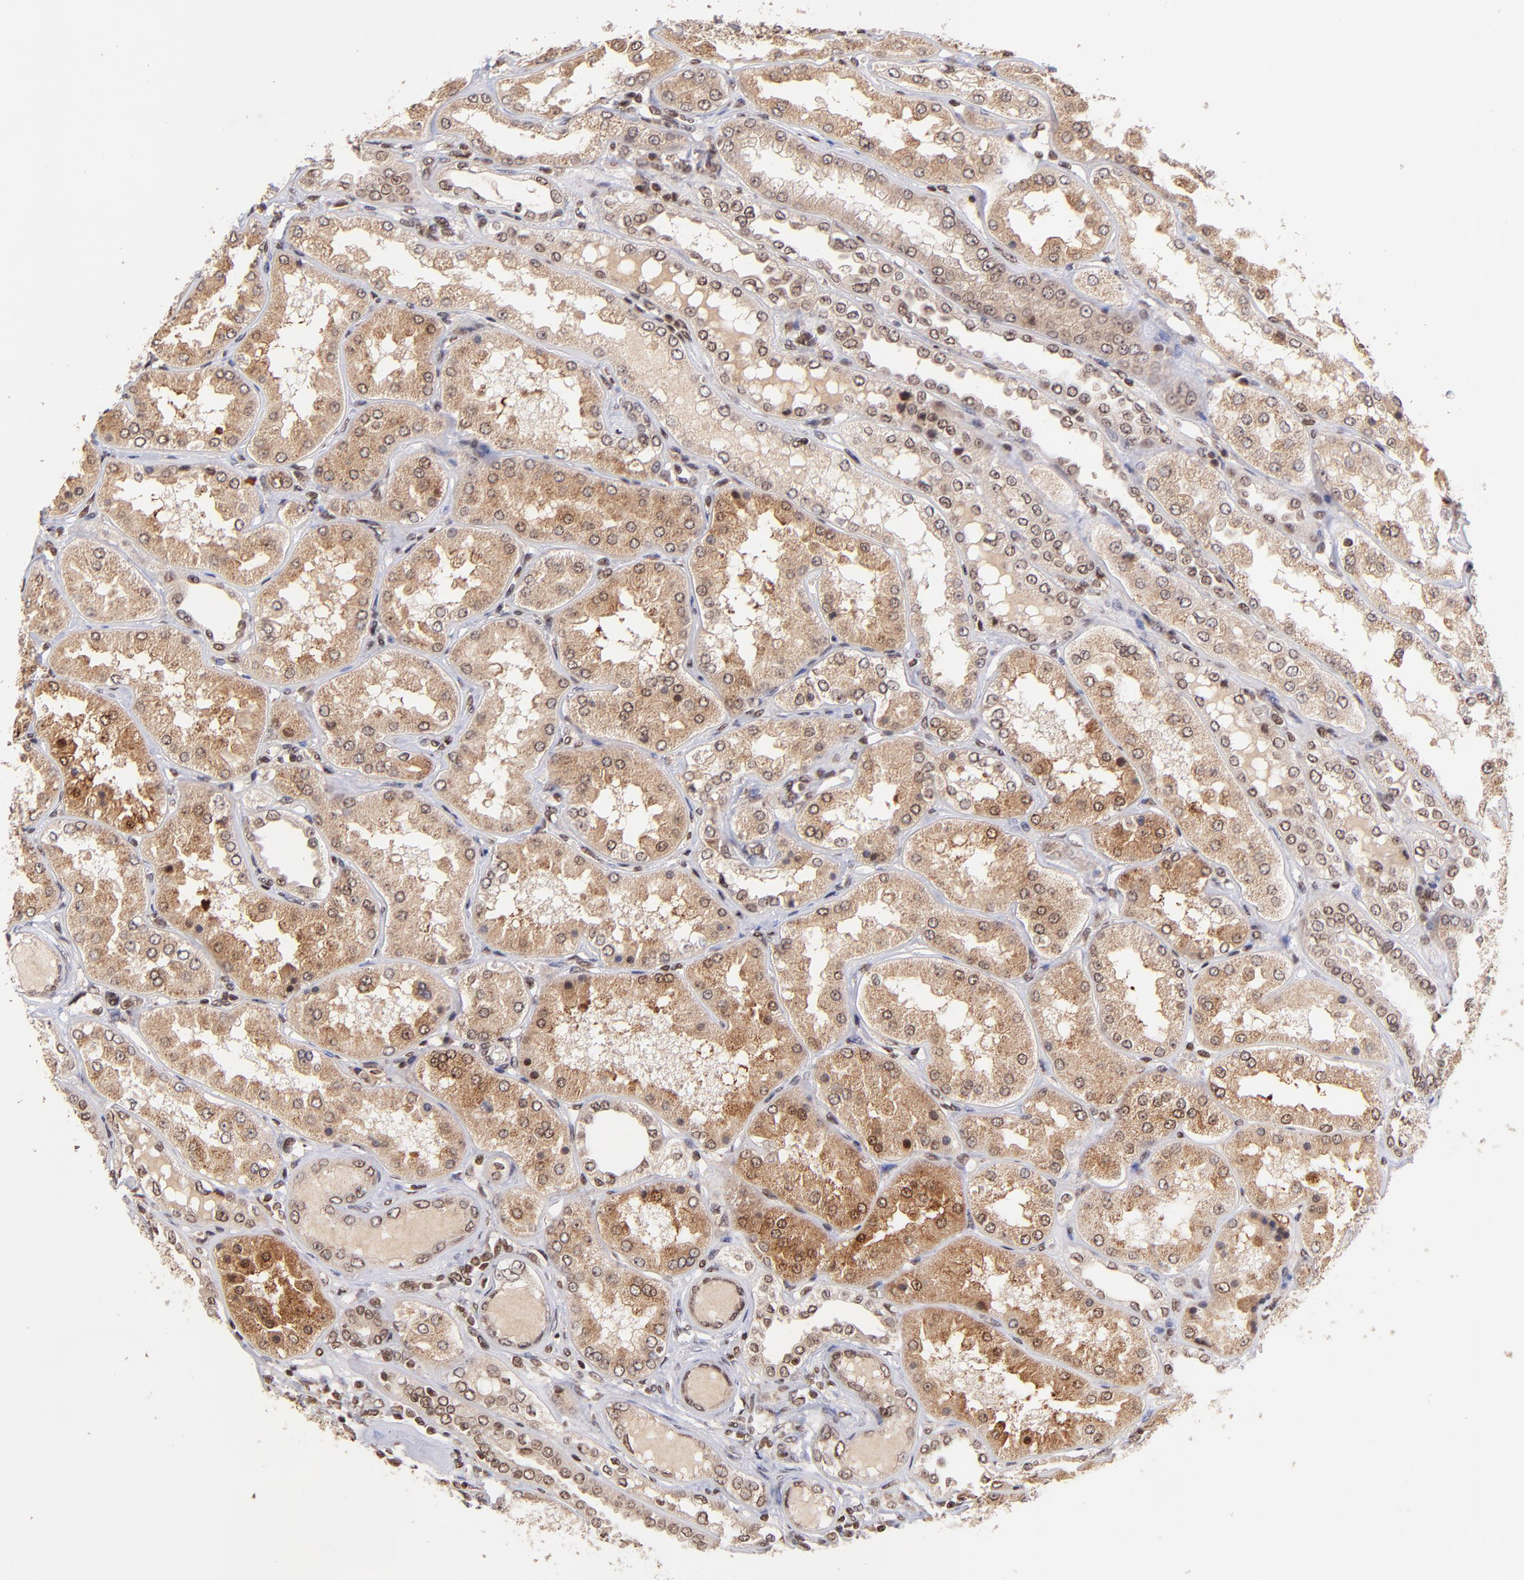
{"staining": {"intensity": "moderate", "quantity": "25%-75%", "location": "nuclear"}, "tissue": "kidney", "cell_type": "Cells in glomeruli", "image_type": "normal", "snomed": [{"axis": "morphology", "description": "Normal tissue, NOS"}, {"axis": "topography", "description": "Kidney"}], "caption": "An IHC image of benign tissue is shown. Protein staining in brown highlights moderate nuclear positivity in kidney within cells in glomeruli. (DAB IHC with brightfield microscopy, high magnification).", "gene": "WDR25", "patient": {"sex": "female", "age": 56}}